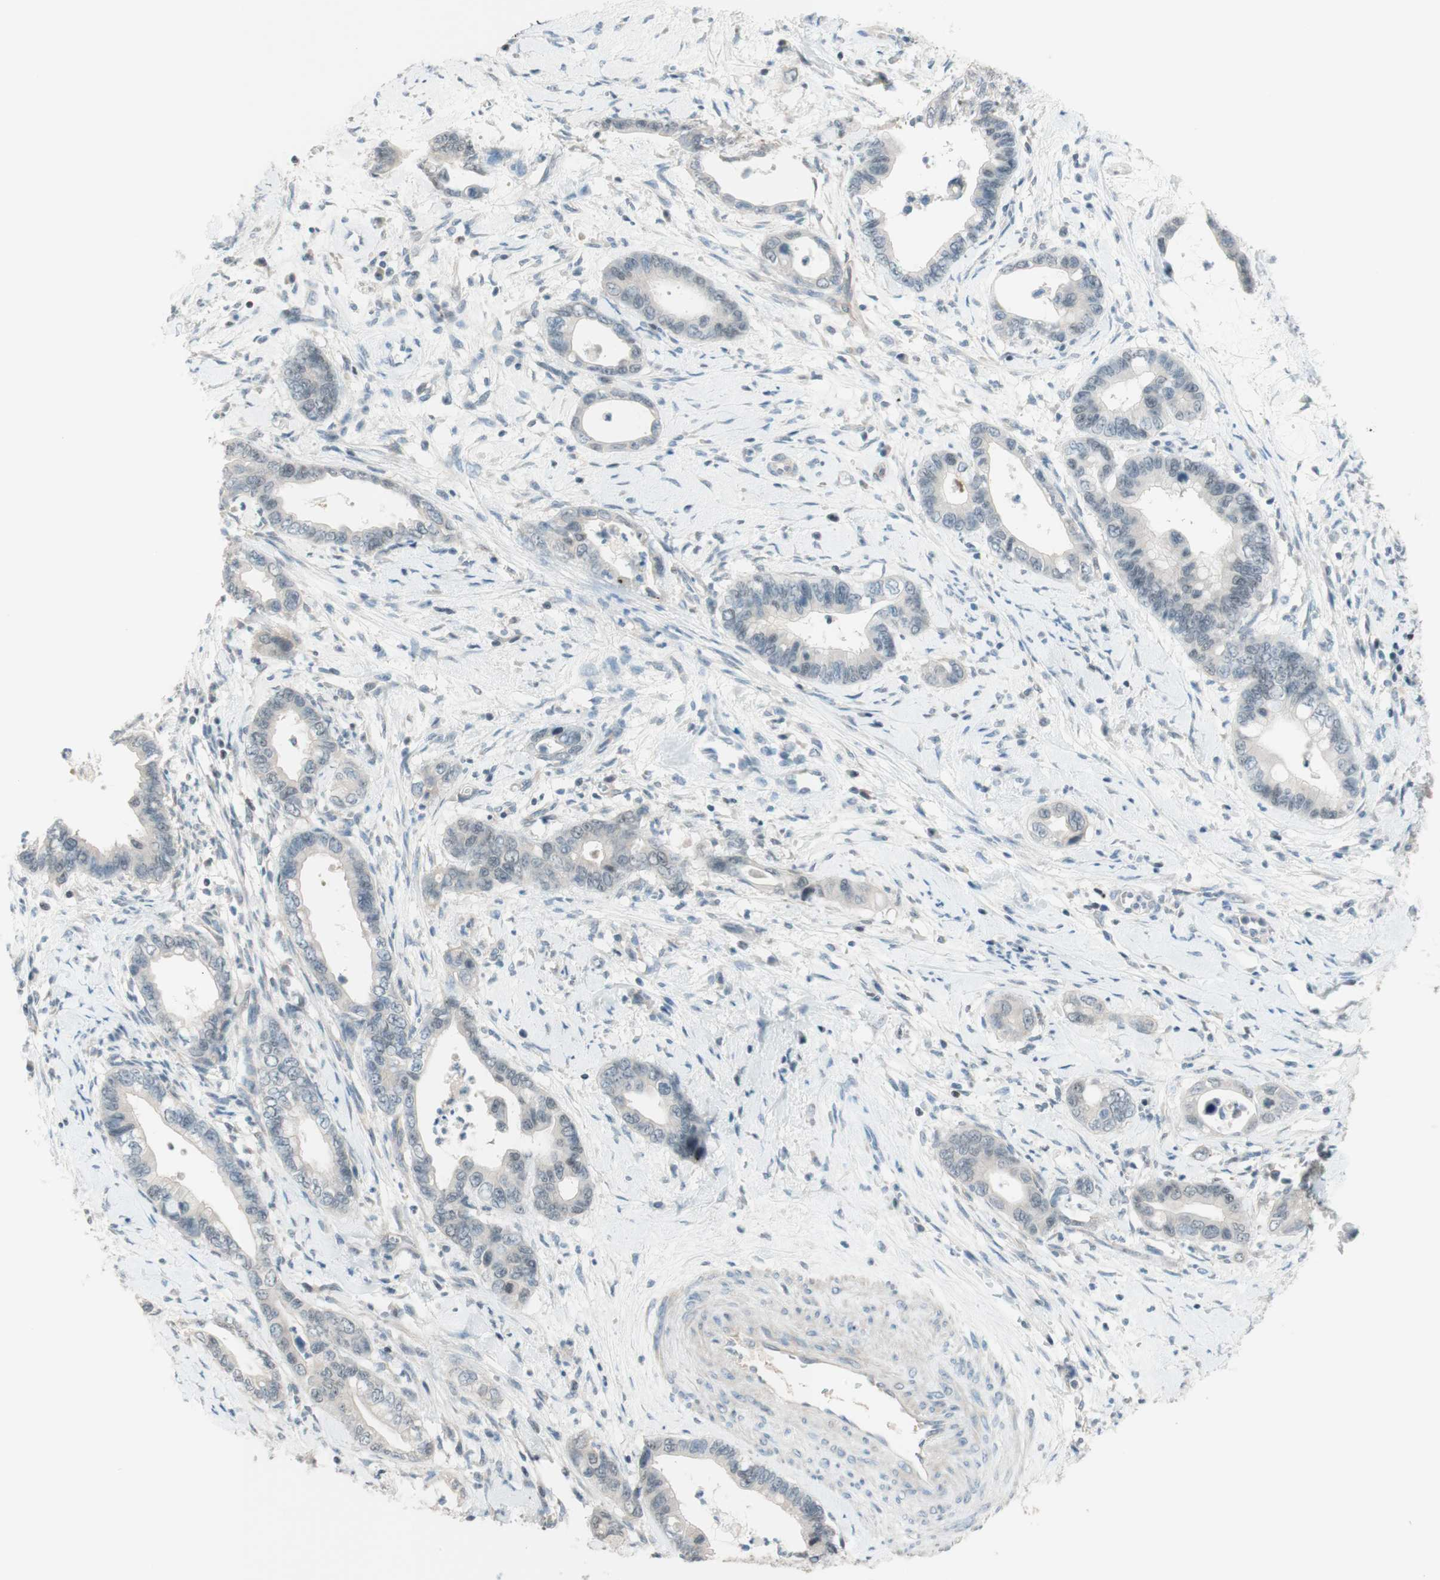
{"staining": {"intensity": "weak", "quantity": "<25%", "location": "nuclear"}, "tissue": "cervical cancer", "cell_type": "Tumor cells", "image_type": "cancer", "snomed": [{"axis": "morphology", "description": "Adenocarcinoma, NOS"}, {"axis": "topography", "description": "Cervix"}], "caption": "Adenocarcinoma (cervical) stained for a protein using IHC reveals no staining tumor cells.", "gene": "JPH1", "patient": {"sex": "female", "age": 44}}